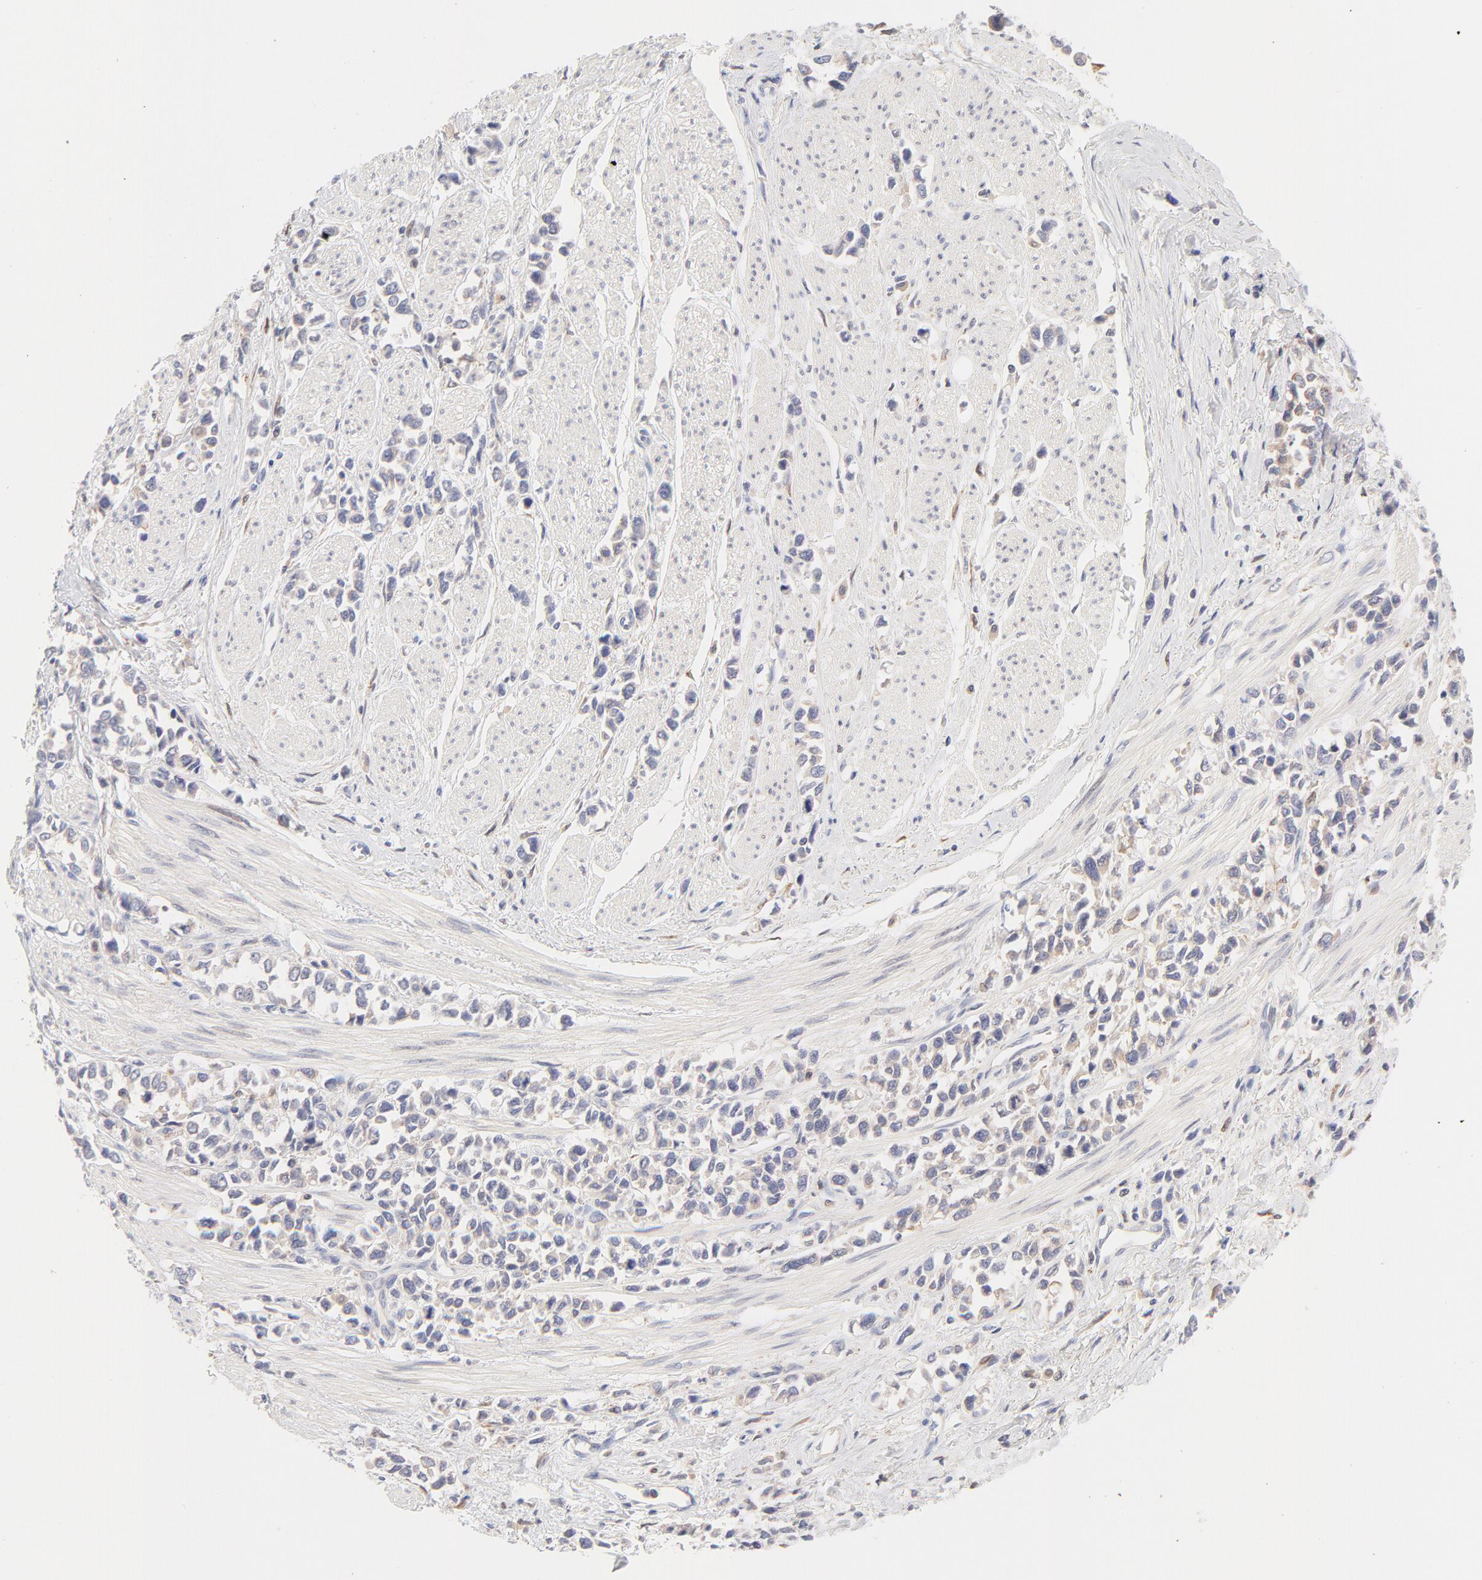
{"staining": {"intensity": "weak", "quantity": ">75%", "location": "cytoplasmic/membranous"}, "tissue": "stomach cancer", "cell_type": "Tumor cells", "image_type": "cancer", "snomed": [{"axis": "morphology", "description": "Adenocarcinoma, NOS"}, {"axis": "topography", "description": "Stomach, upper"}], "caption": "Protein staining reveals weak cytoplasmic/membranous expression in about >75% of tumor cells in stomach cancer (adenocarcinoma). Nuclei are stained in blue.", "gene": "RPS6KA1", "patient": {"sex": "male", "age": 76}}